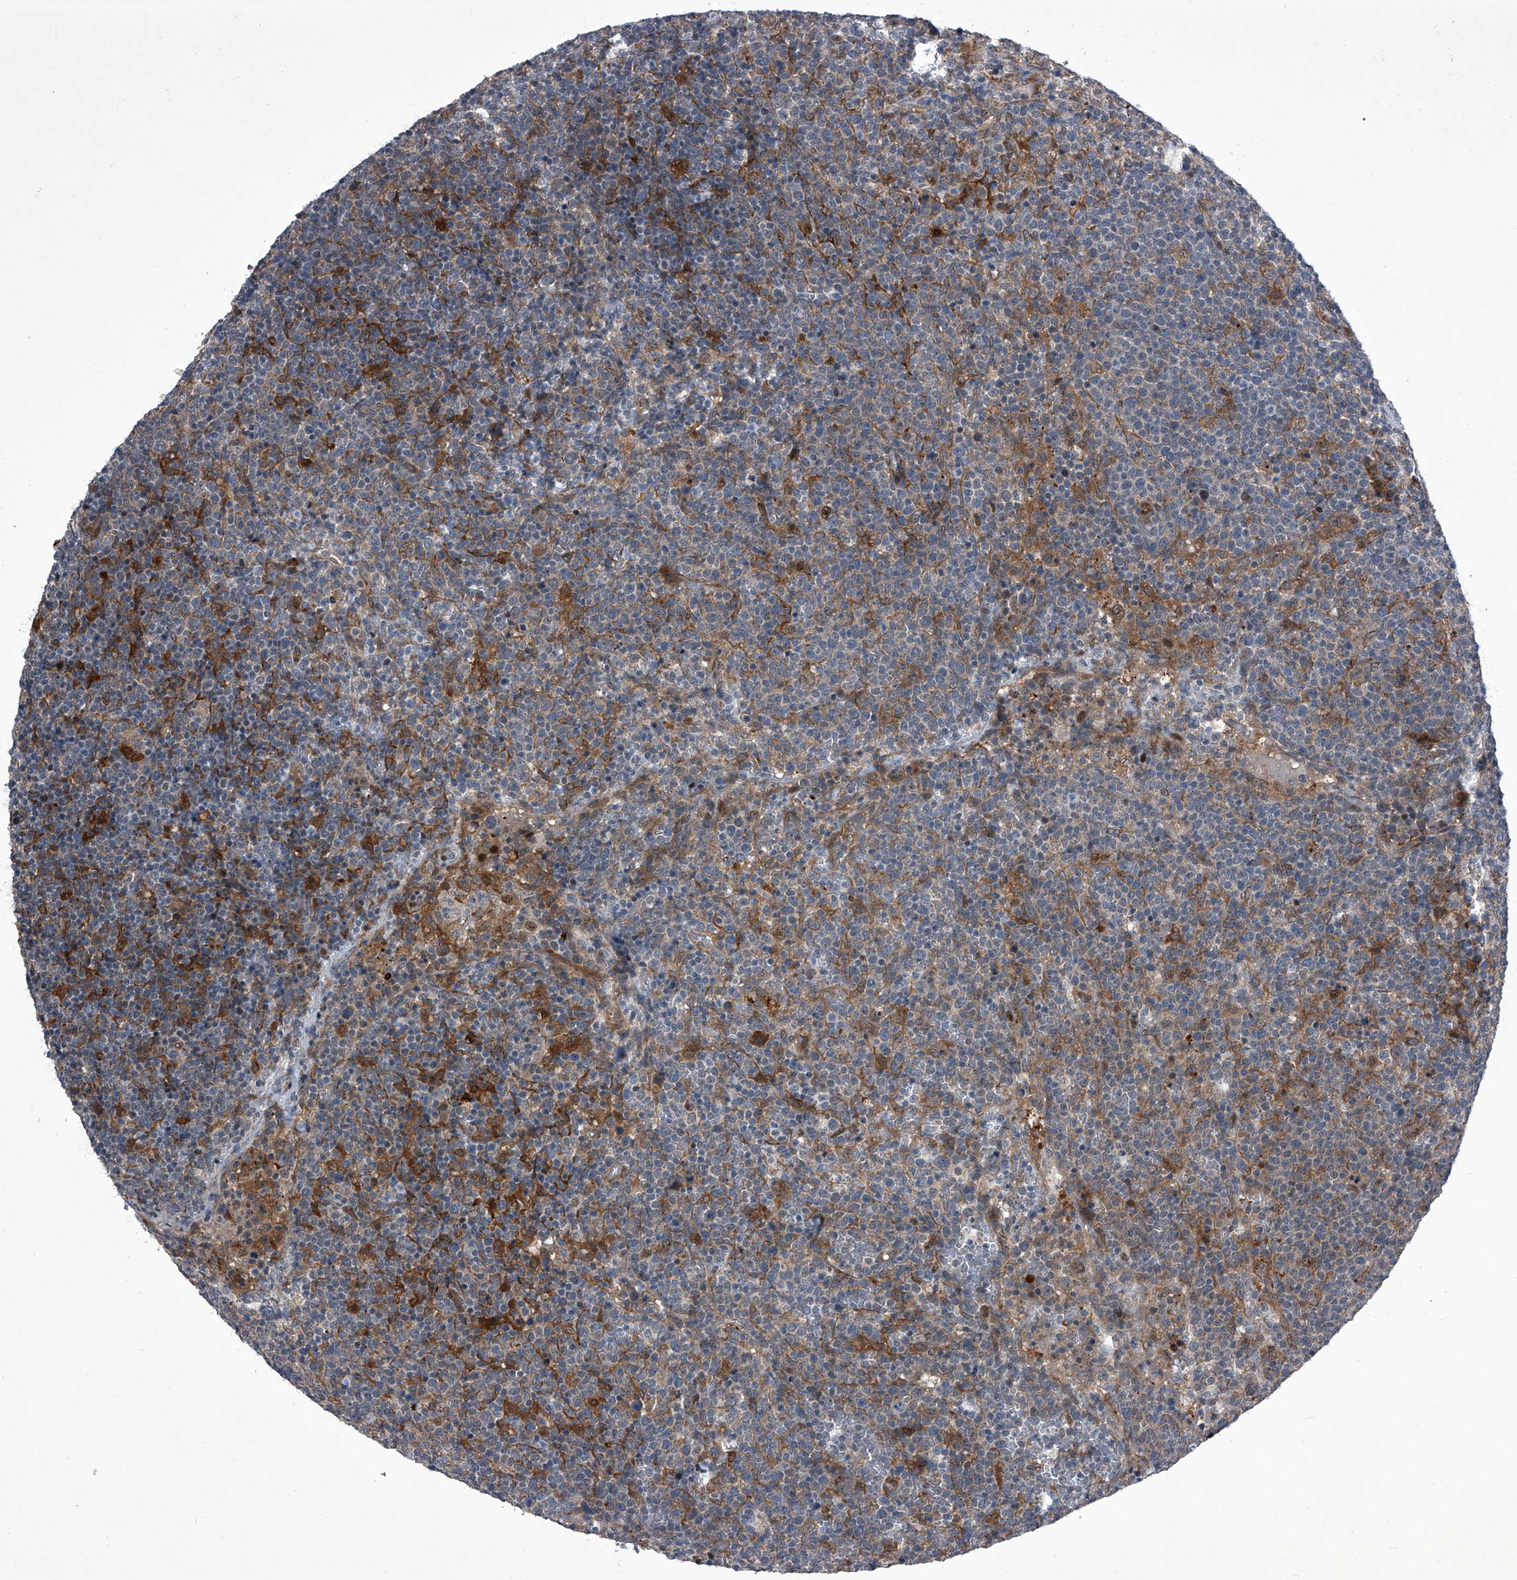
{"staining": {"intensity": "negative", "quantity": "none", "location": "none"}, "tissue": "lymphoma", "cell_type": "Tumor cells", "image_type": "cancer", "snomed": [{"axis": "morphology", "description": "Malignant lymphoma, non-Hodgkin's type, High grade"}, {"axis": "topography", "description": "Lymph node"}], "caption": "This is an IHC micrograph of human lymphoma. There is no staining in tumor cells.", "gene": "ELK4", "patient": {"sex": "male", "age": 61}}